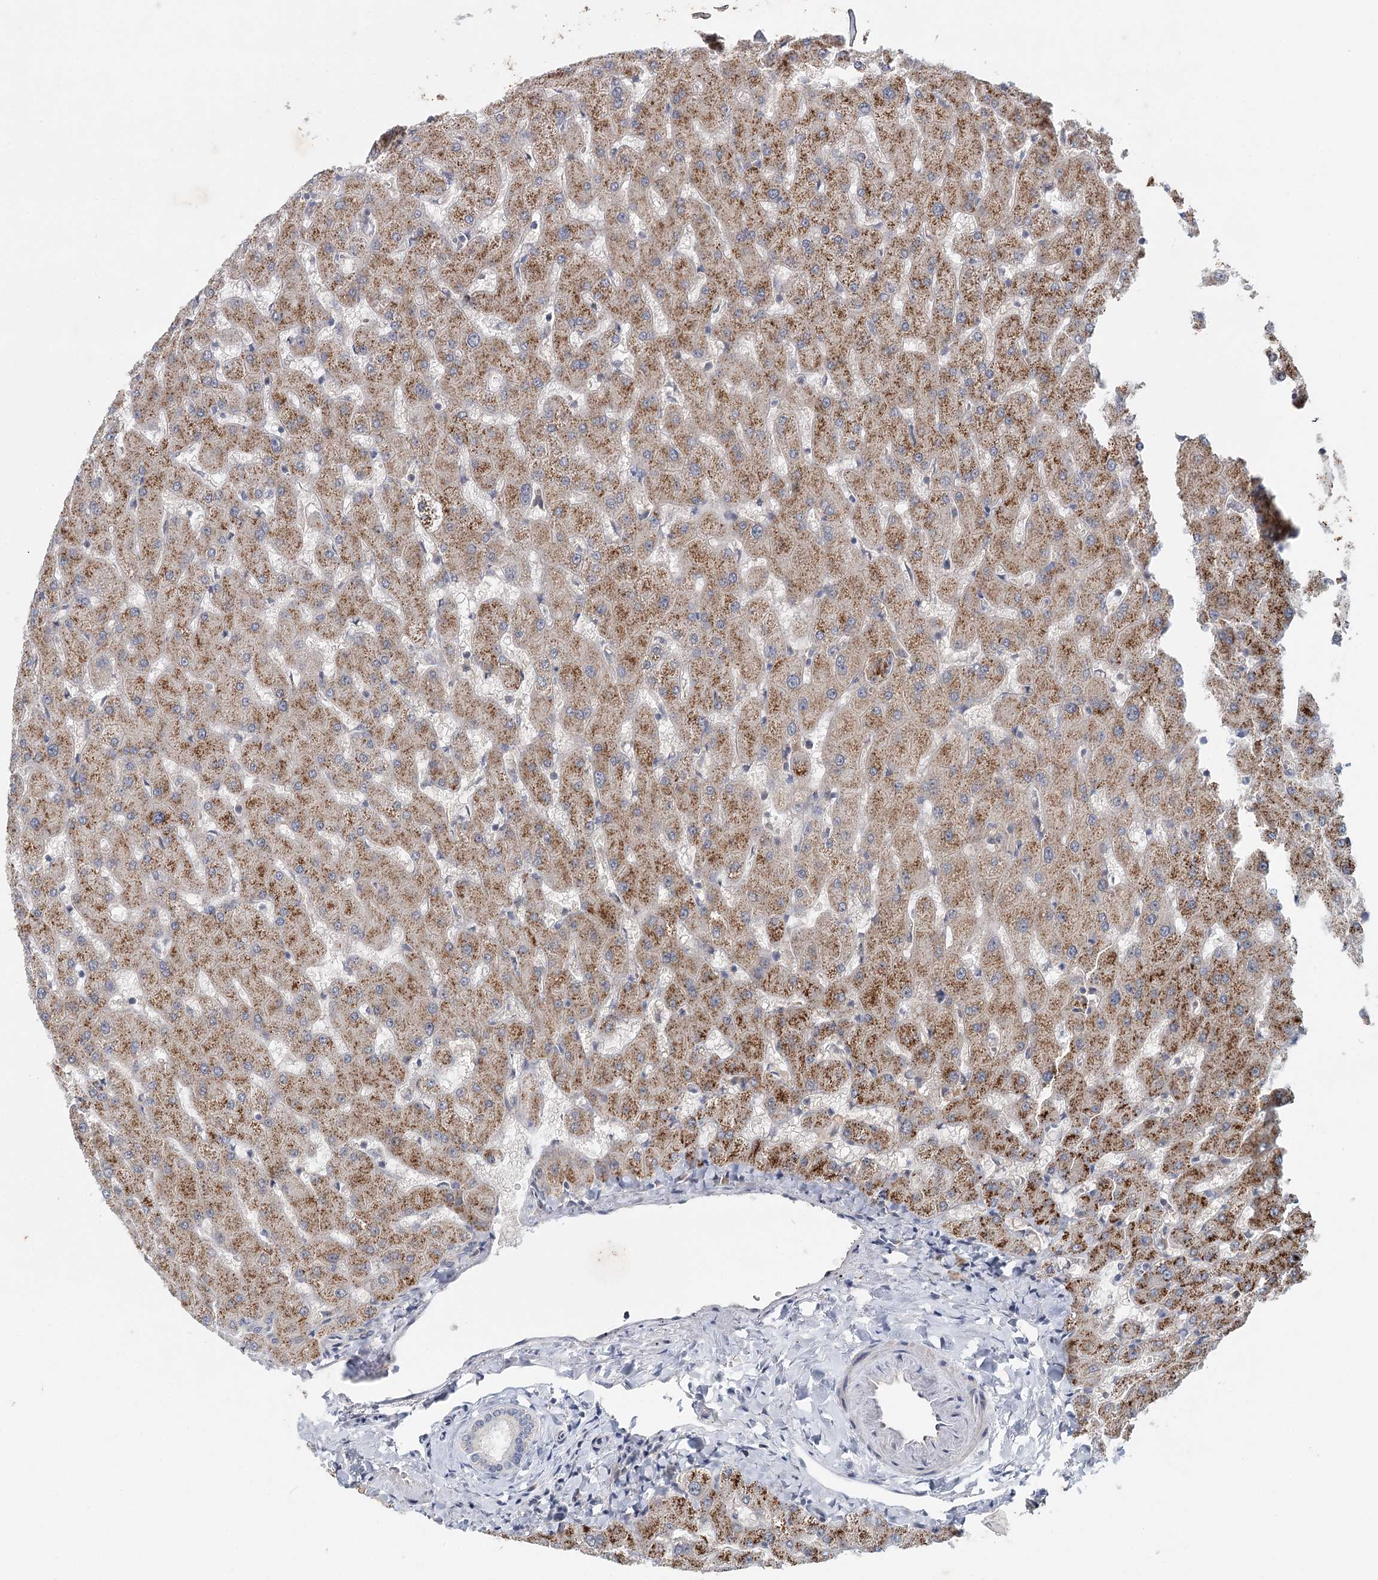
{"staining": {"intensity": "negative", "quantity": "none", "location": "none"}, "tissue": "liver", "cell_type": "Cholangiocytes", "image_type": "normal", "snomed": [{"axis": "morphology", "description": "Normal tissue, NOS"}, {"axis": "topography", "description": "Liver"}], "caption": "IHC micrograph of unremarkable liver: liver stained with DAB reveals no significant protein positivity in cholangiocytes. (Immunohistochemistry (ihc), brightfield microscopy, high magnification).", "gene": "AP3B1", "patient": {"sex": "female", "age": 63}}